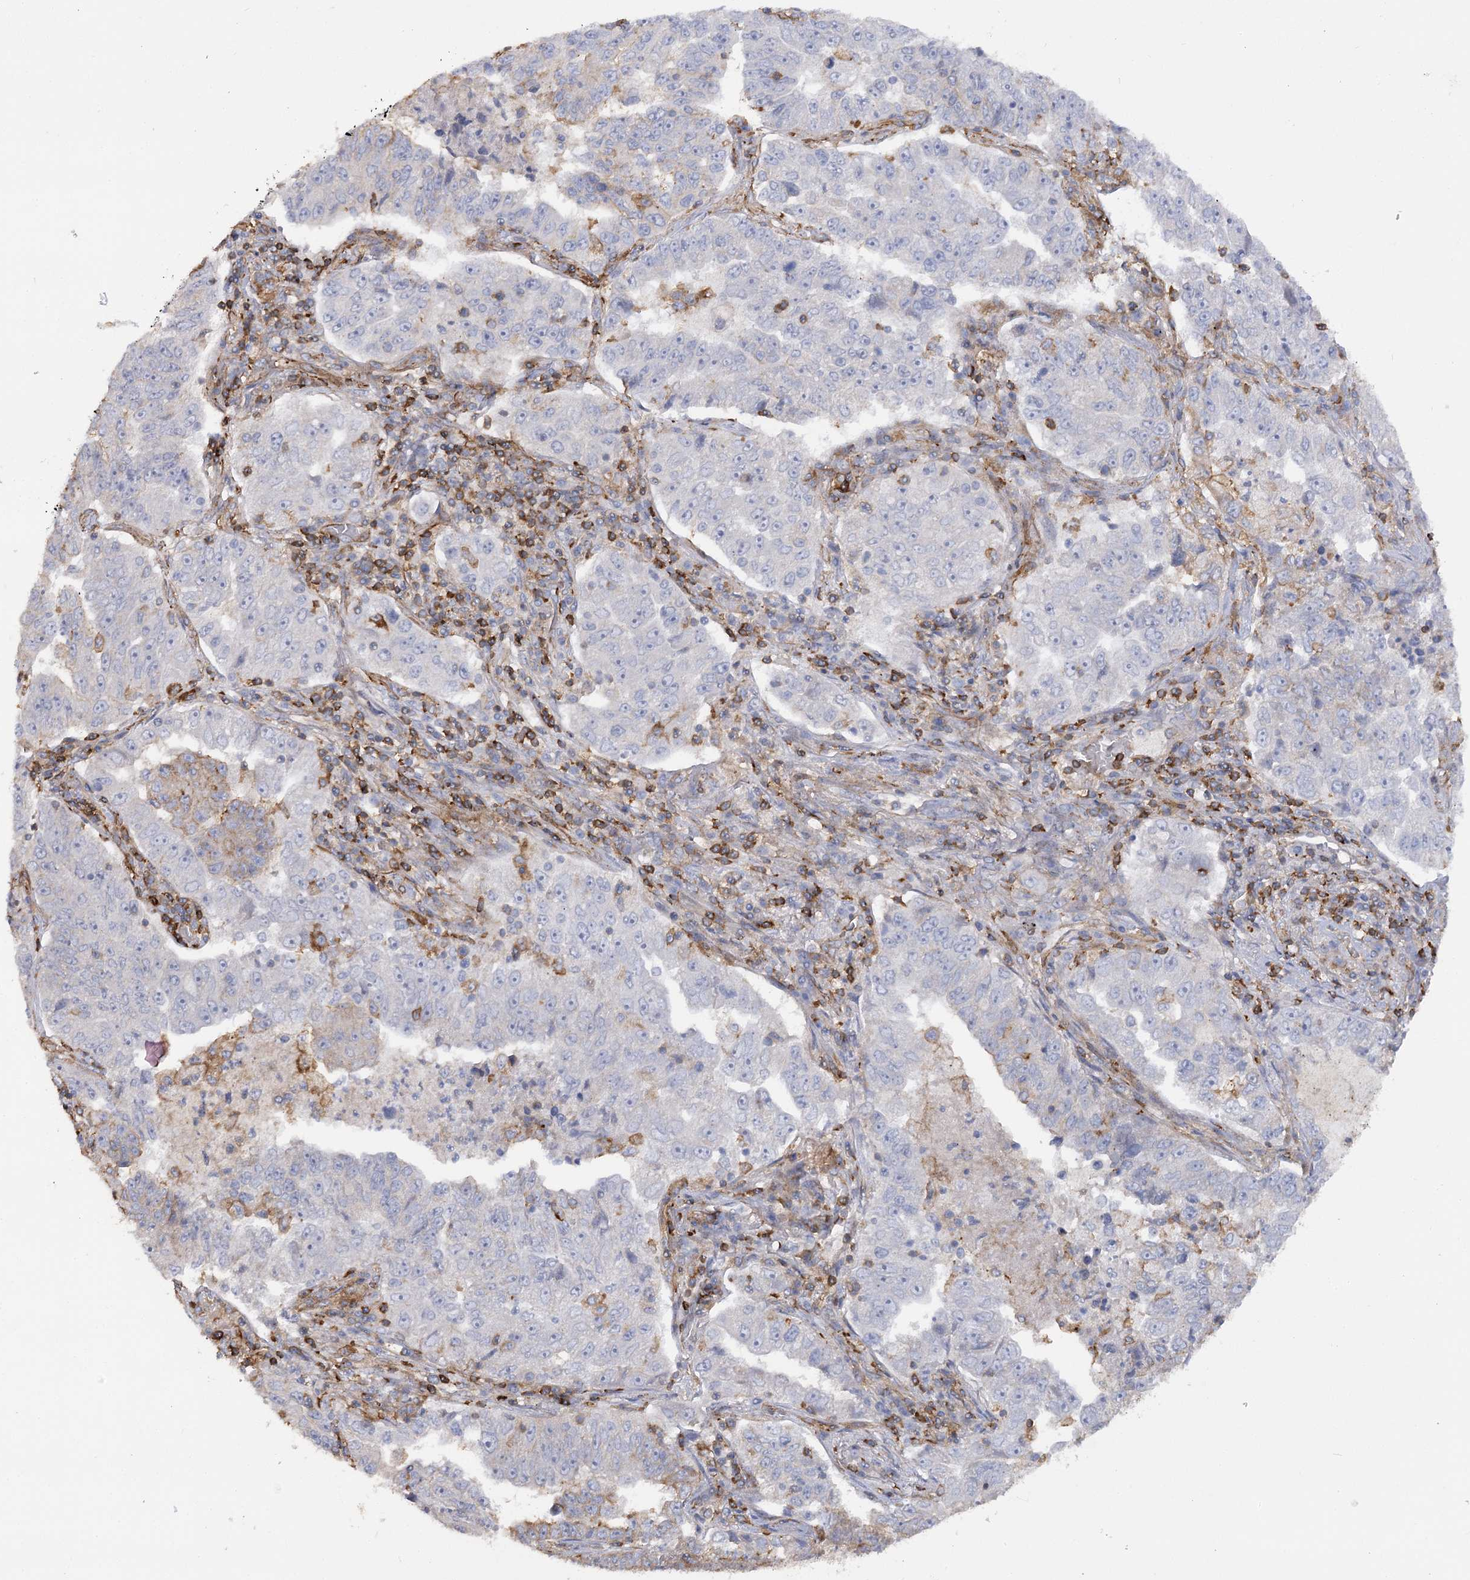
{"staining": {"intensity": "moderate", "quantity": "<25%", "location": "cytoplasmic/membranous"}, "tissue": "lung cancer", "cell_type": "Tumor cells", "image_type": "cancer", "snomed": [{"axis": "morphology", "description": "Adenocarcinoma, NOS"}, {"axis": "topography", "description": "Lung"}], "caption": "This photomicrograph reveals immunohistochemistry (IHC) staining of human lung adenocarcinoma, with low moderate cytoplasmic/membranous staining in approximately <25% of tumor cells.", "gene": "SYNPO2", "patient": {"sex": "female", "age": 51}}